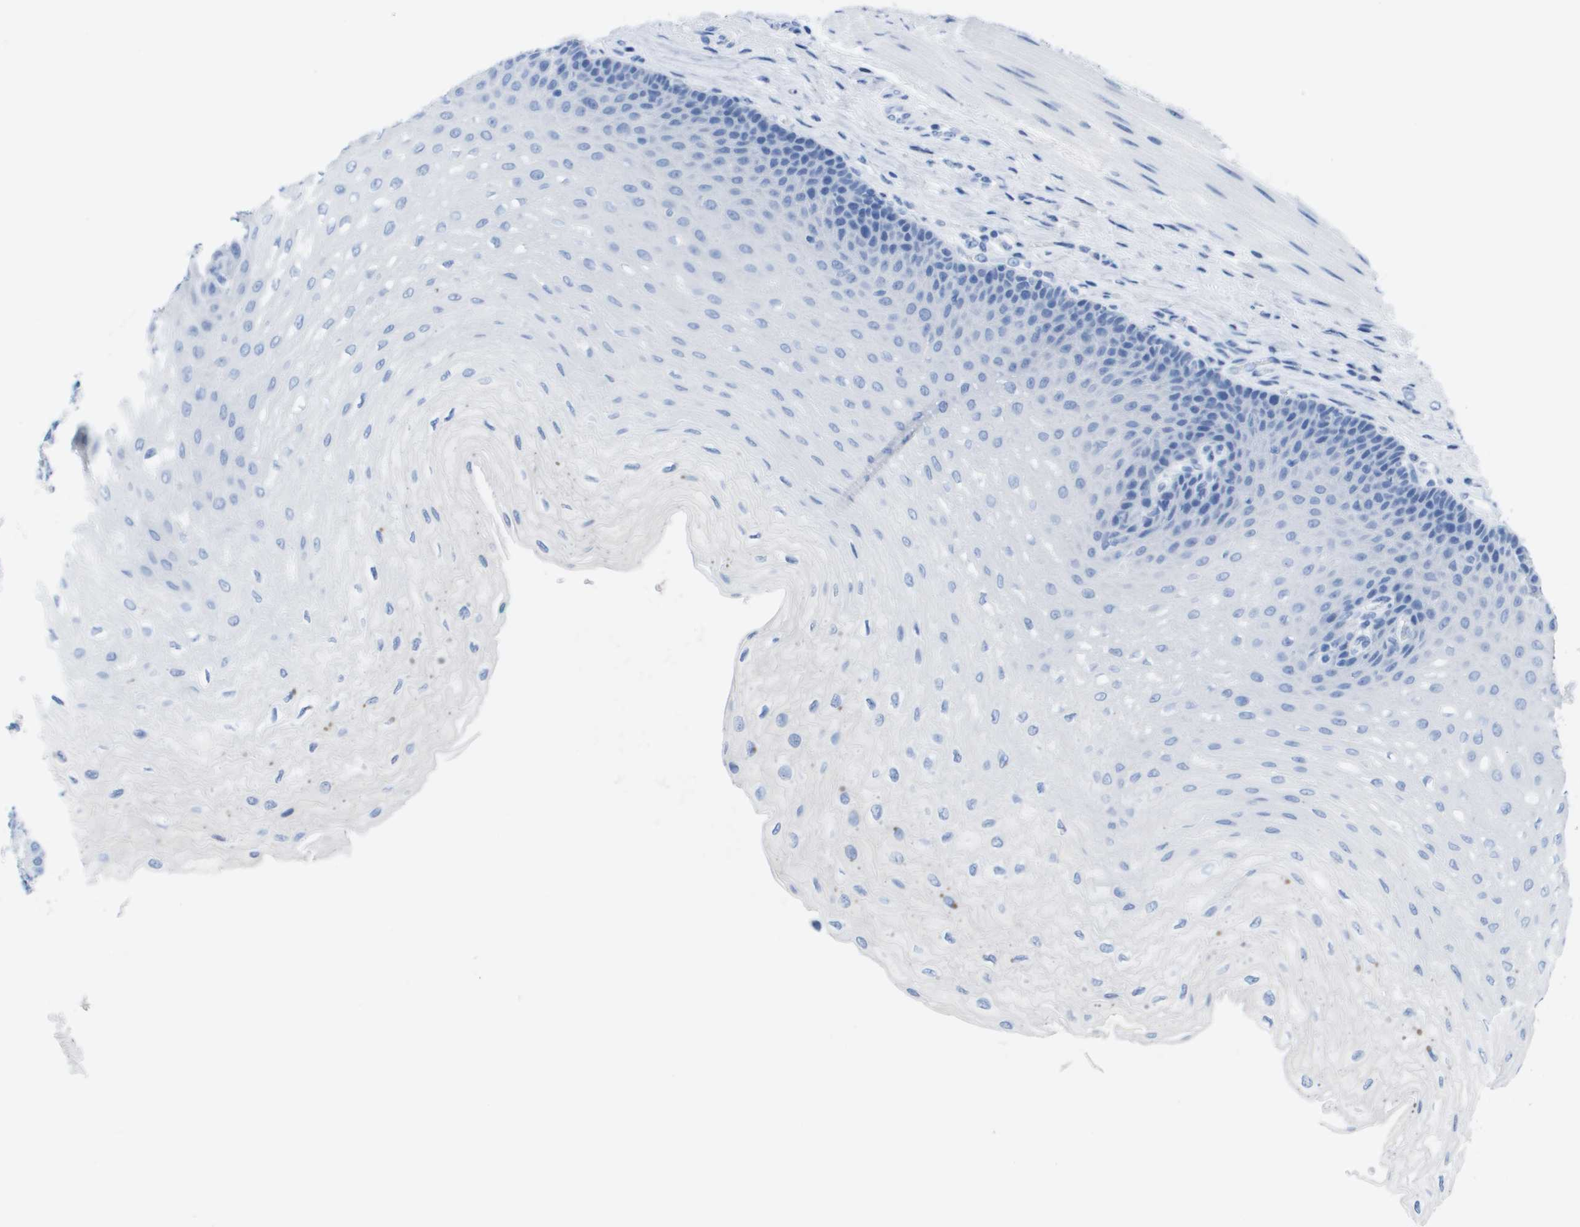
{"staining": {"intensity": "negative", "quantity": "none", "location": "none"}, "tissue": "esophagus", "cell_type": "Squamous epithelial cells", "image_type": "normal", "snomed": [{"axis": "morphology", "description": "Normal tissue, NOS"}, {"axis": "topography", "description": "Esophagus"}], "caption": "An image of esophagus stained for a protein shows no brown staining in squamous epithelial cells. (Stains: DAB (3,3'-diaminobenzidine) immunohistochemistry with hematoxylin counter stain, Microscopy: brightfield microscopy at high magnification).", "gene": "KCNA3", "patient": {"sex": "female", "age": 72}}